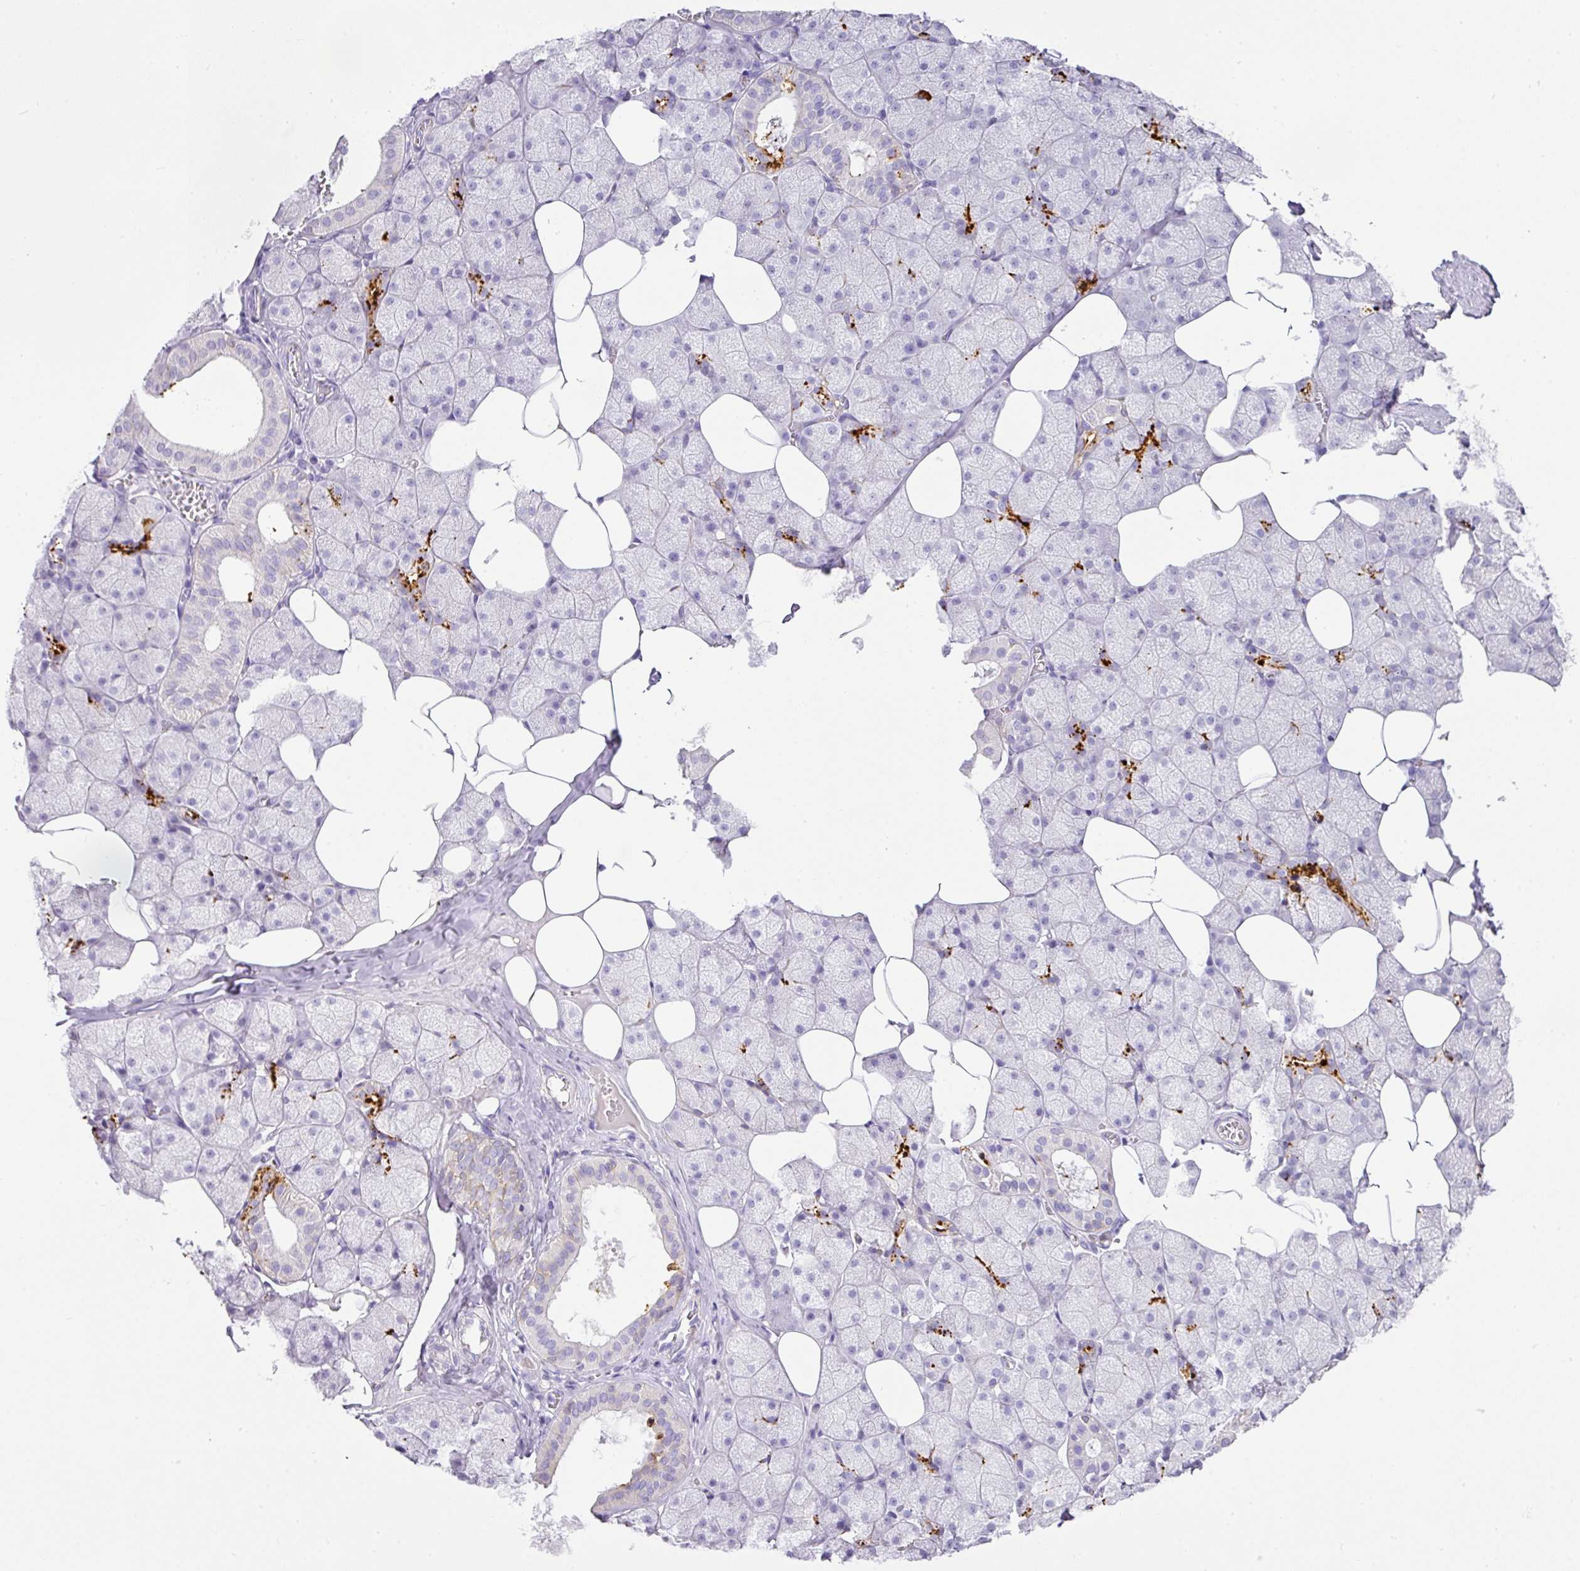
{"staining": {"intensity": "moderate", "quantity": "<25%", "location": "cytoplasmic/membranous"}, "tissue": "salivary gland", "cell_type": "Glandular cells", "image_type": "normal", "snomed": [{"axis": "morphology", "description": "Normal tissue, NOS"}, {"axis": "topography", "description": "Salivary gland"}, {"axis": "topography", "description": "Peripheral nerve tissue"}], "caption": "High-power microscopy captured an immunohistochemistry histopathology image of unremarkable salivary gland, revealing moderate cytoplasmic/membranous staining in approximately <25% of glandular cells.", "gene": "TARM1", "patient": {"sex": "male", "age": 38}}